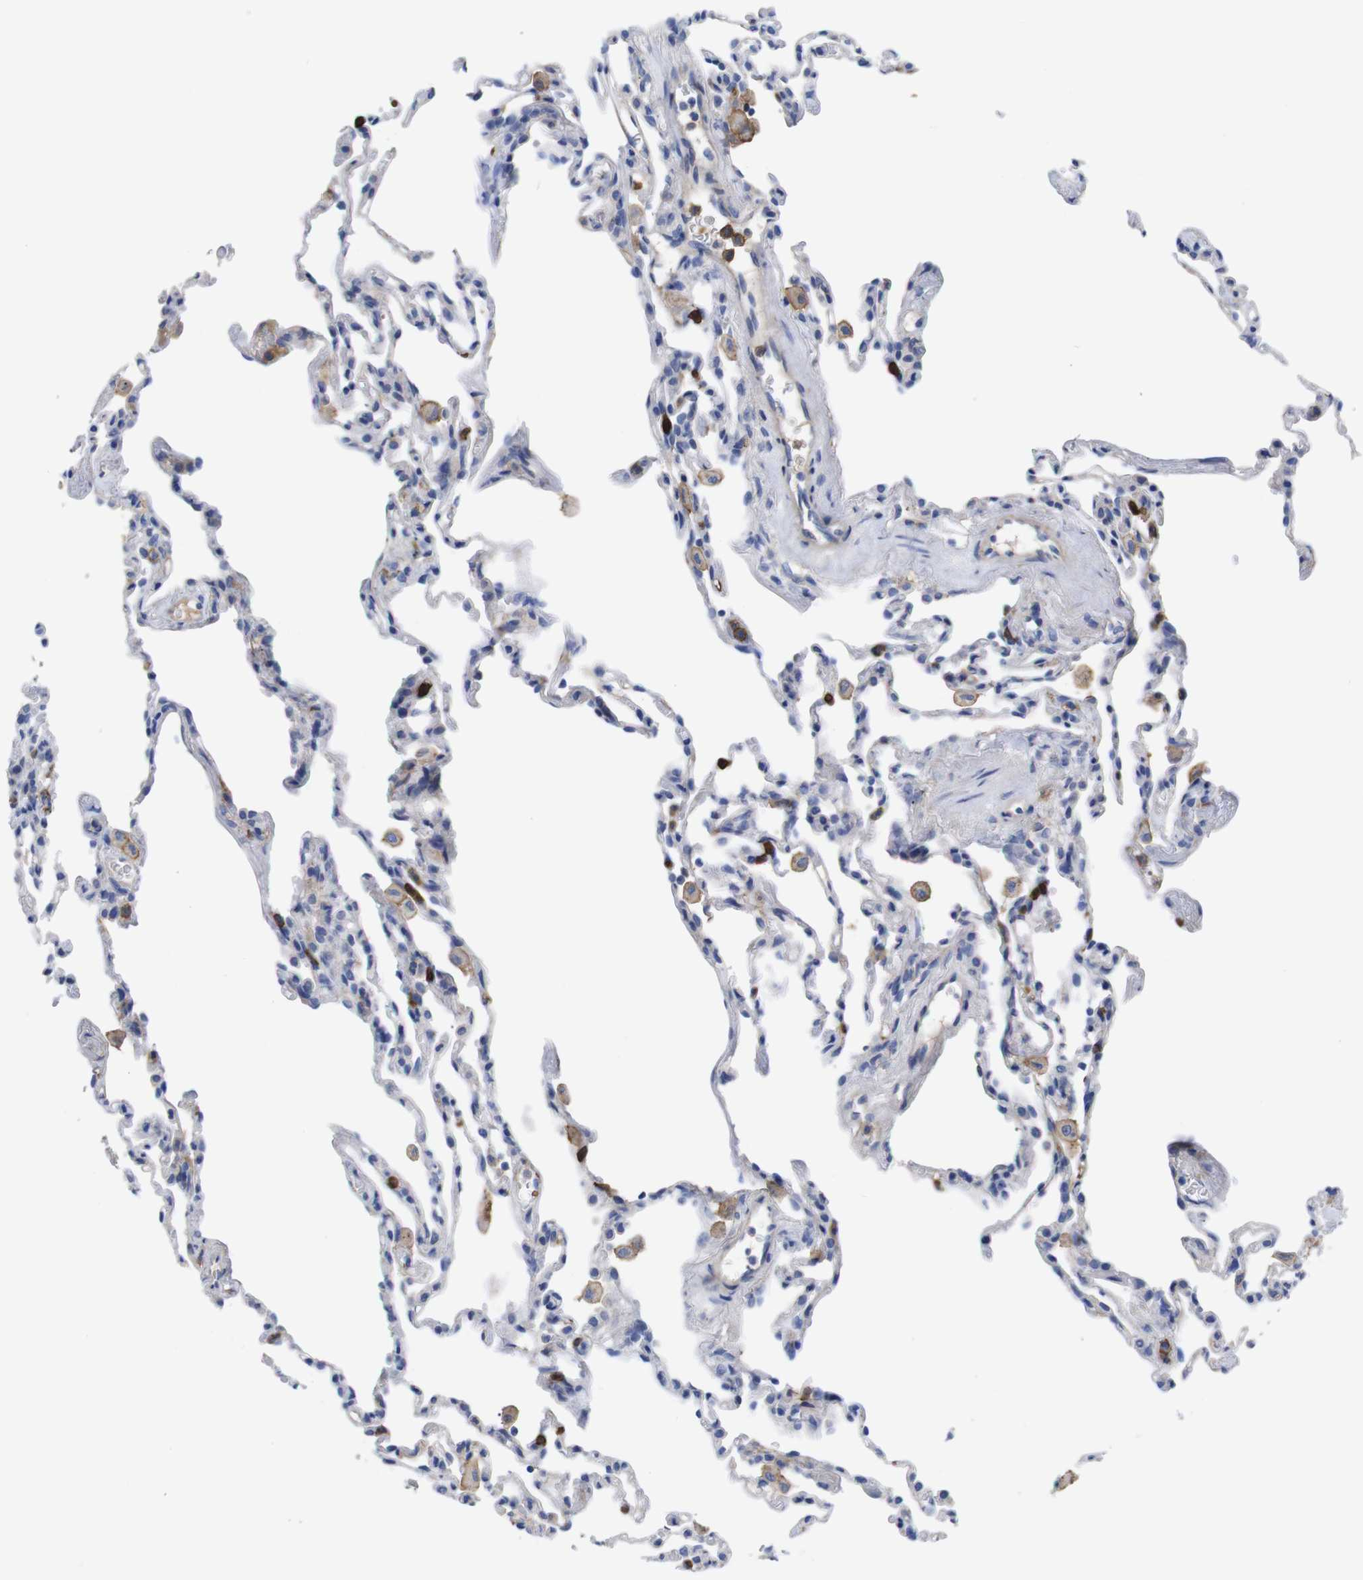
{"staining": {"intensity": "weak", "quantity": "<25%", "location": "cytoplasmic/membranous"}, "tissue": "lung", "cell_type": "Alveolar cells", "image_type": "normal", "snomed": [{"axis": "morphology", "description": "Normal tissue, NOS"}, {"axis": "topography", "description": "Lung"}], "caption": "IHC photomicrograph of normal lung: human lung stained with DAB (3,3'-diaminobenzidine) demonstrates no significant protein staining in alveolar cells.", "gene": "C5AR1", "patient": {"sex": "male", "age": 59}}